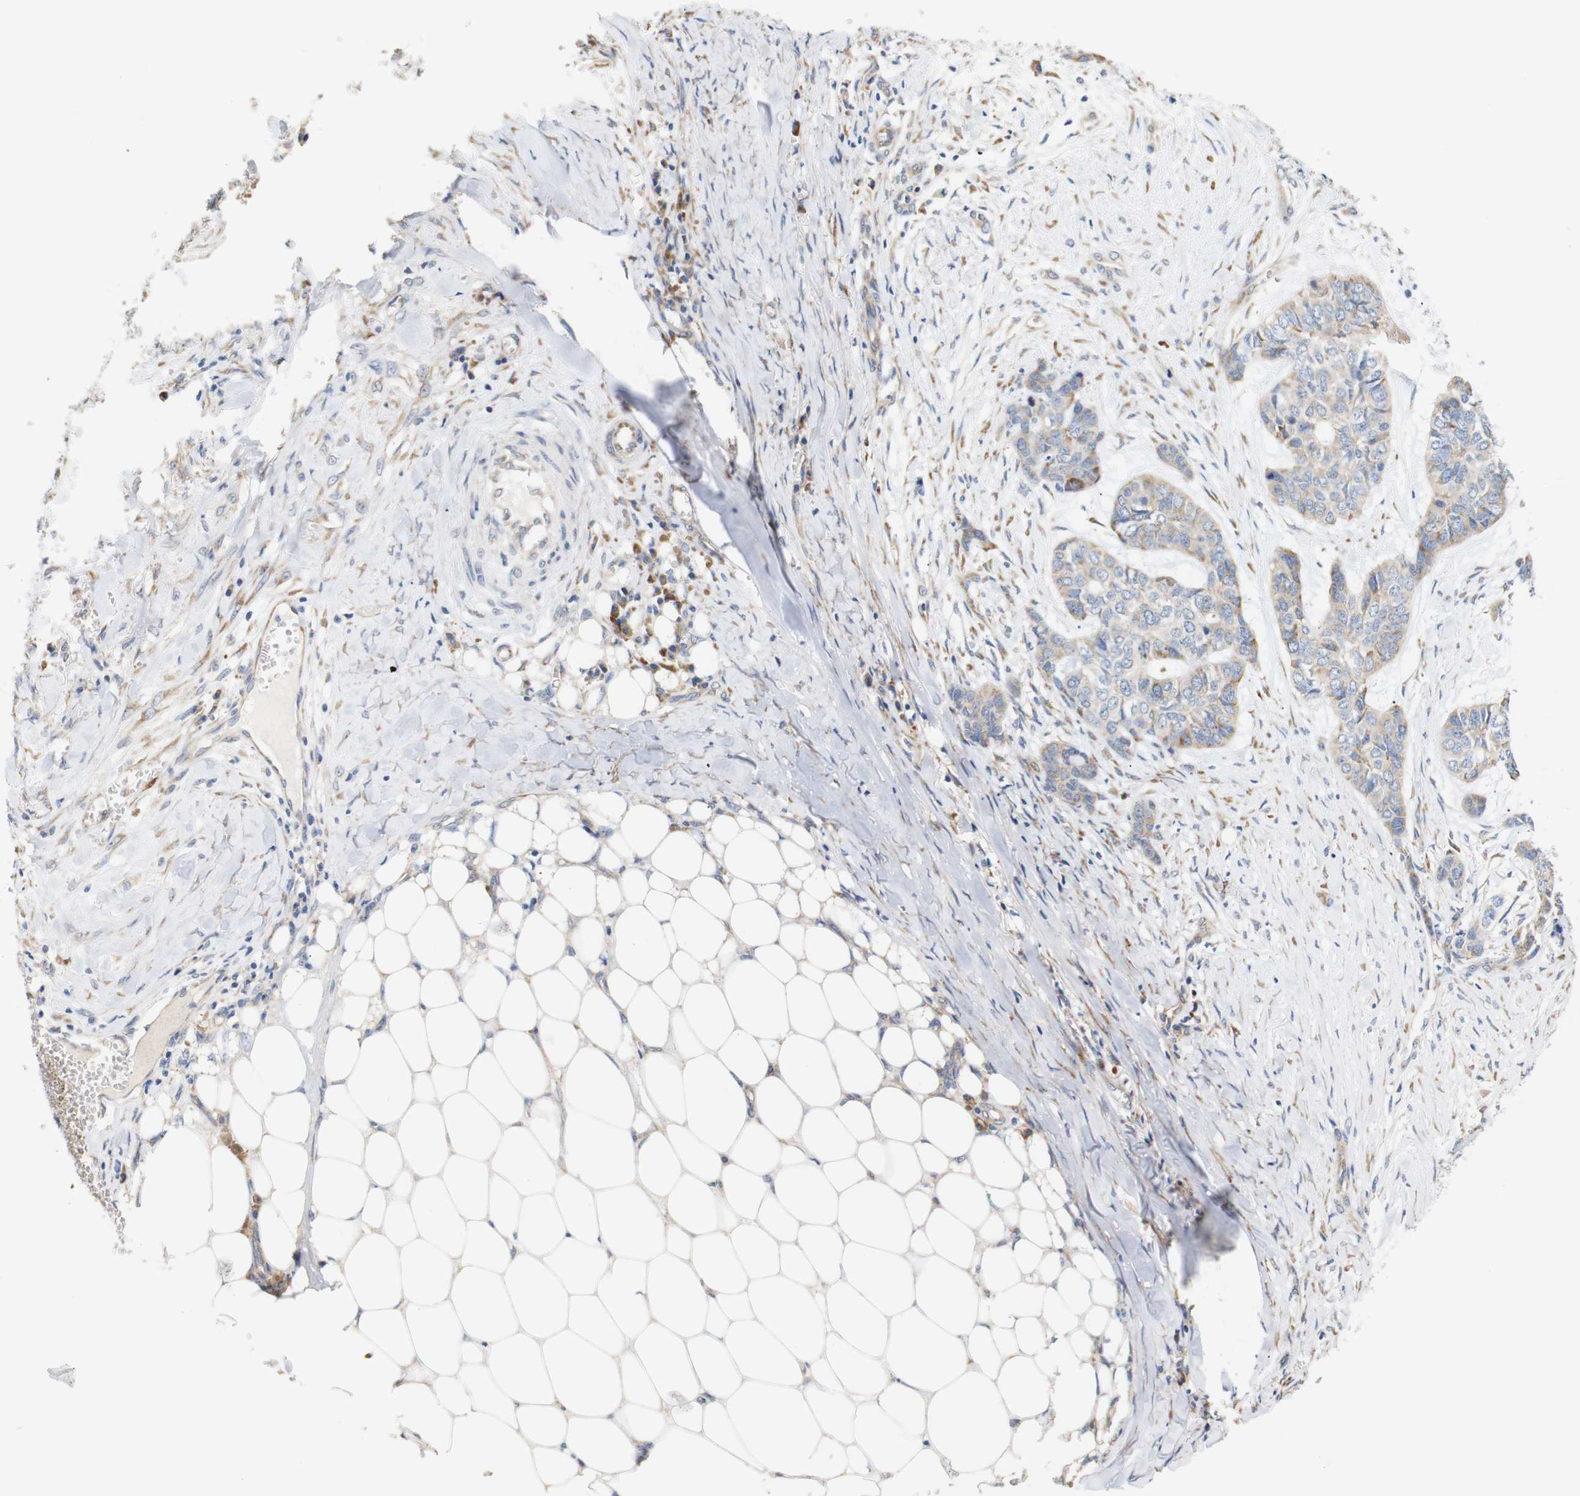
{"staining": {"intensity": "moderate", "quantity": "25%-75%", "location": "cytoplasmic/membranous"}, "tissue": "skin cancer", "cell_type": "Tumor cells", "image_type": "cancer", "snomed": [{"axis": "morphology", "description": "Basal cell carcinoma"}, {"axis": "topography", "description": "Skin"}], "caption": "Basal cell carcinoma (skin) tissue reveals moderate cytoplasmic/membranous positivity in about 25%-75% of tumor cells", "gene": "TRIM5", "patient": {"sex": "female", "age": 64}}